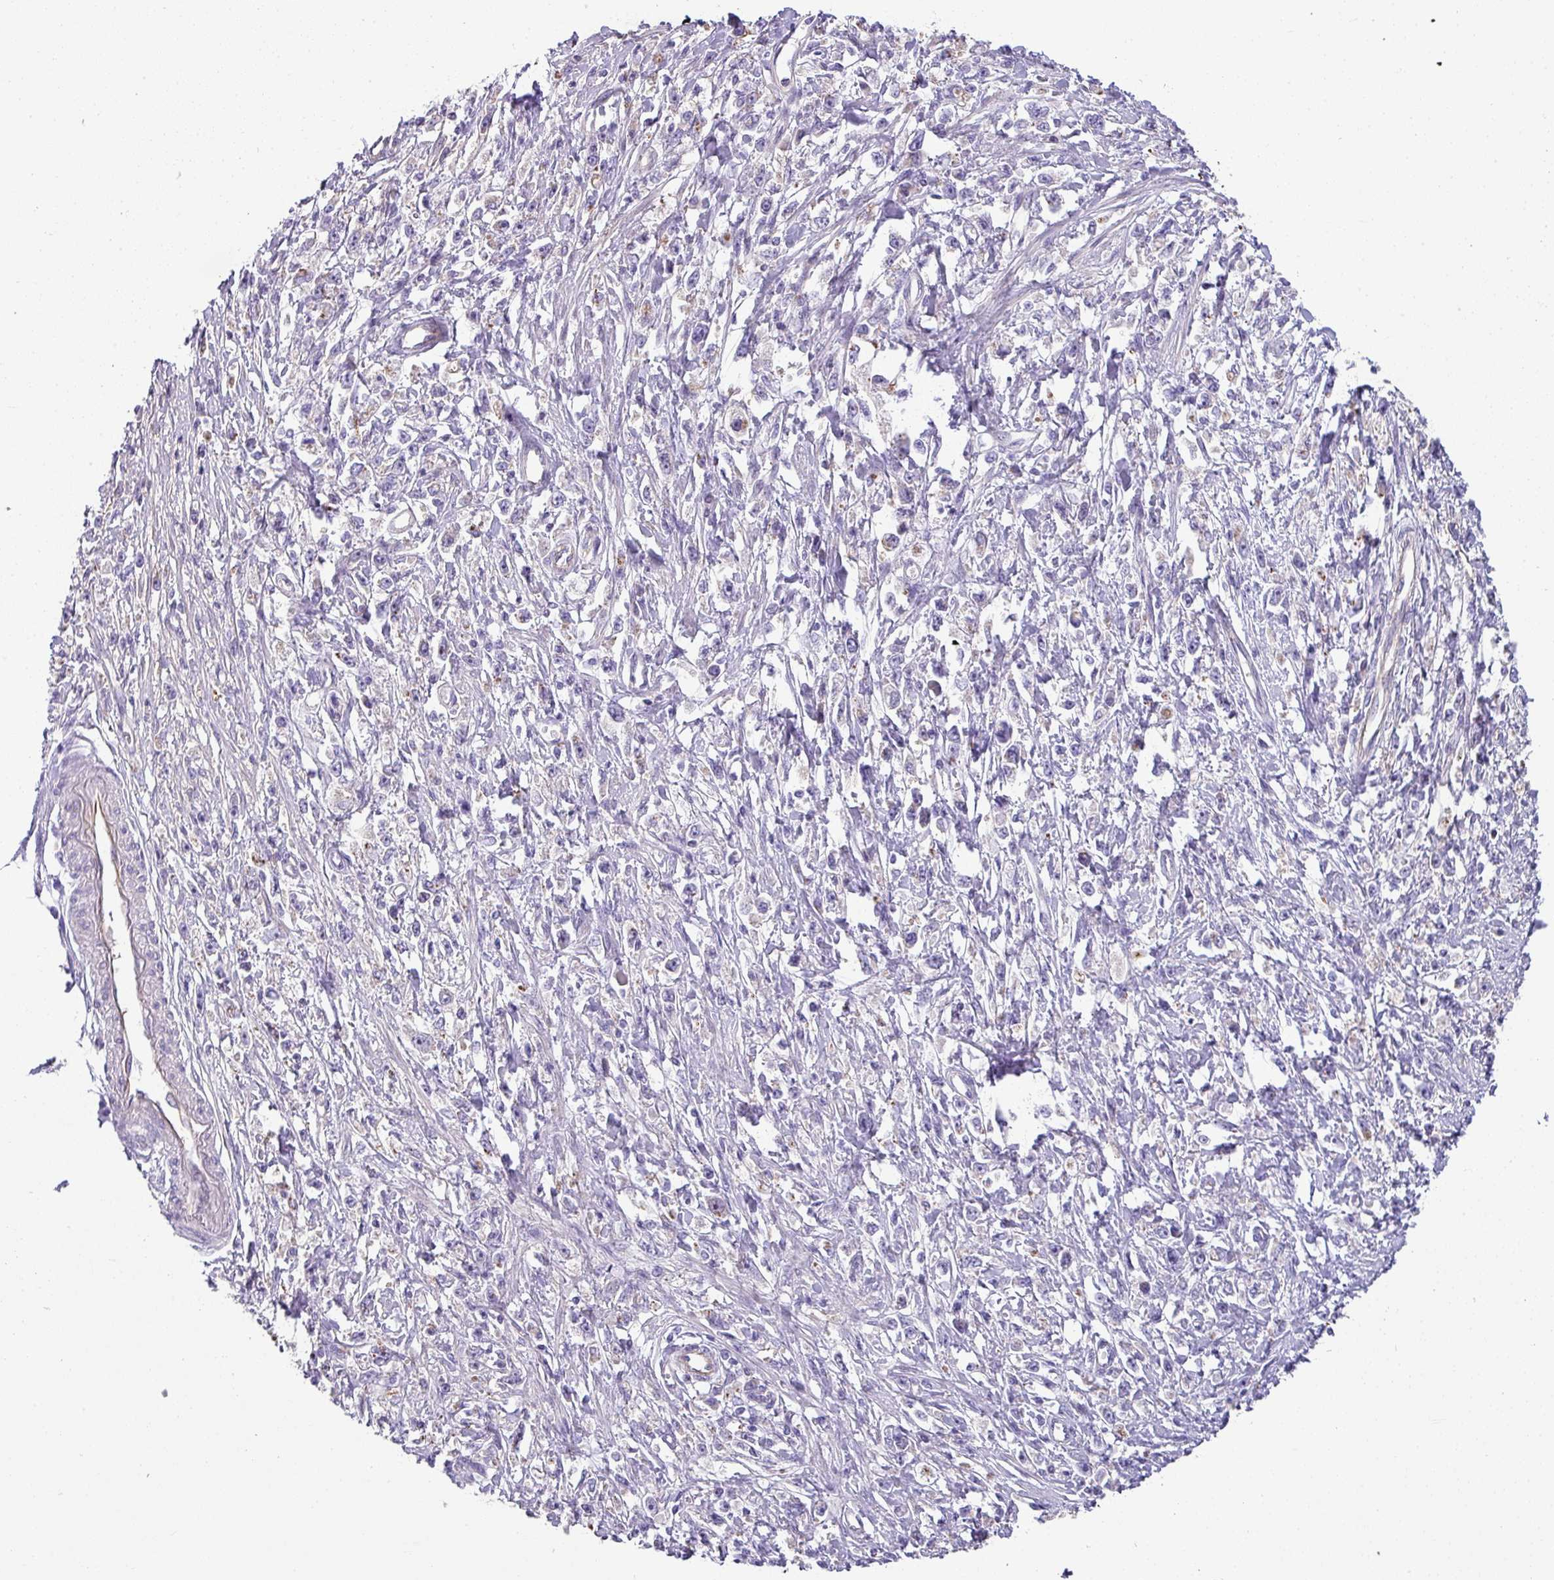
{"staining": {"intensity": "negative", "quantity": "none", "location": "none"}, "tissue": "stomach cancer", "cell_type": "Tumor cells", "image_type": "cancer", "snomed": [{"axis": "morphology", "description": "Adenocarcinoma, NOS"}, {"axis": "topography", "description": "Stomach"}], "caption": "Tumor cells show no significant protein expression in stomach cancer (adenocarcinoma).", "gene": "PALS2", "patient": {"sex": "female", "age": 59}}